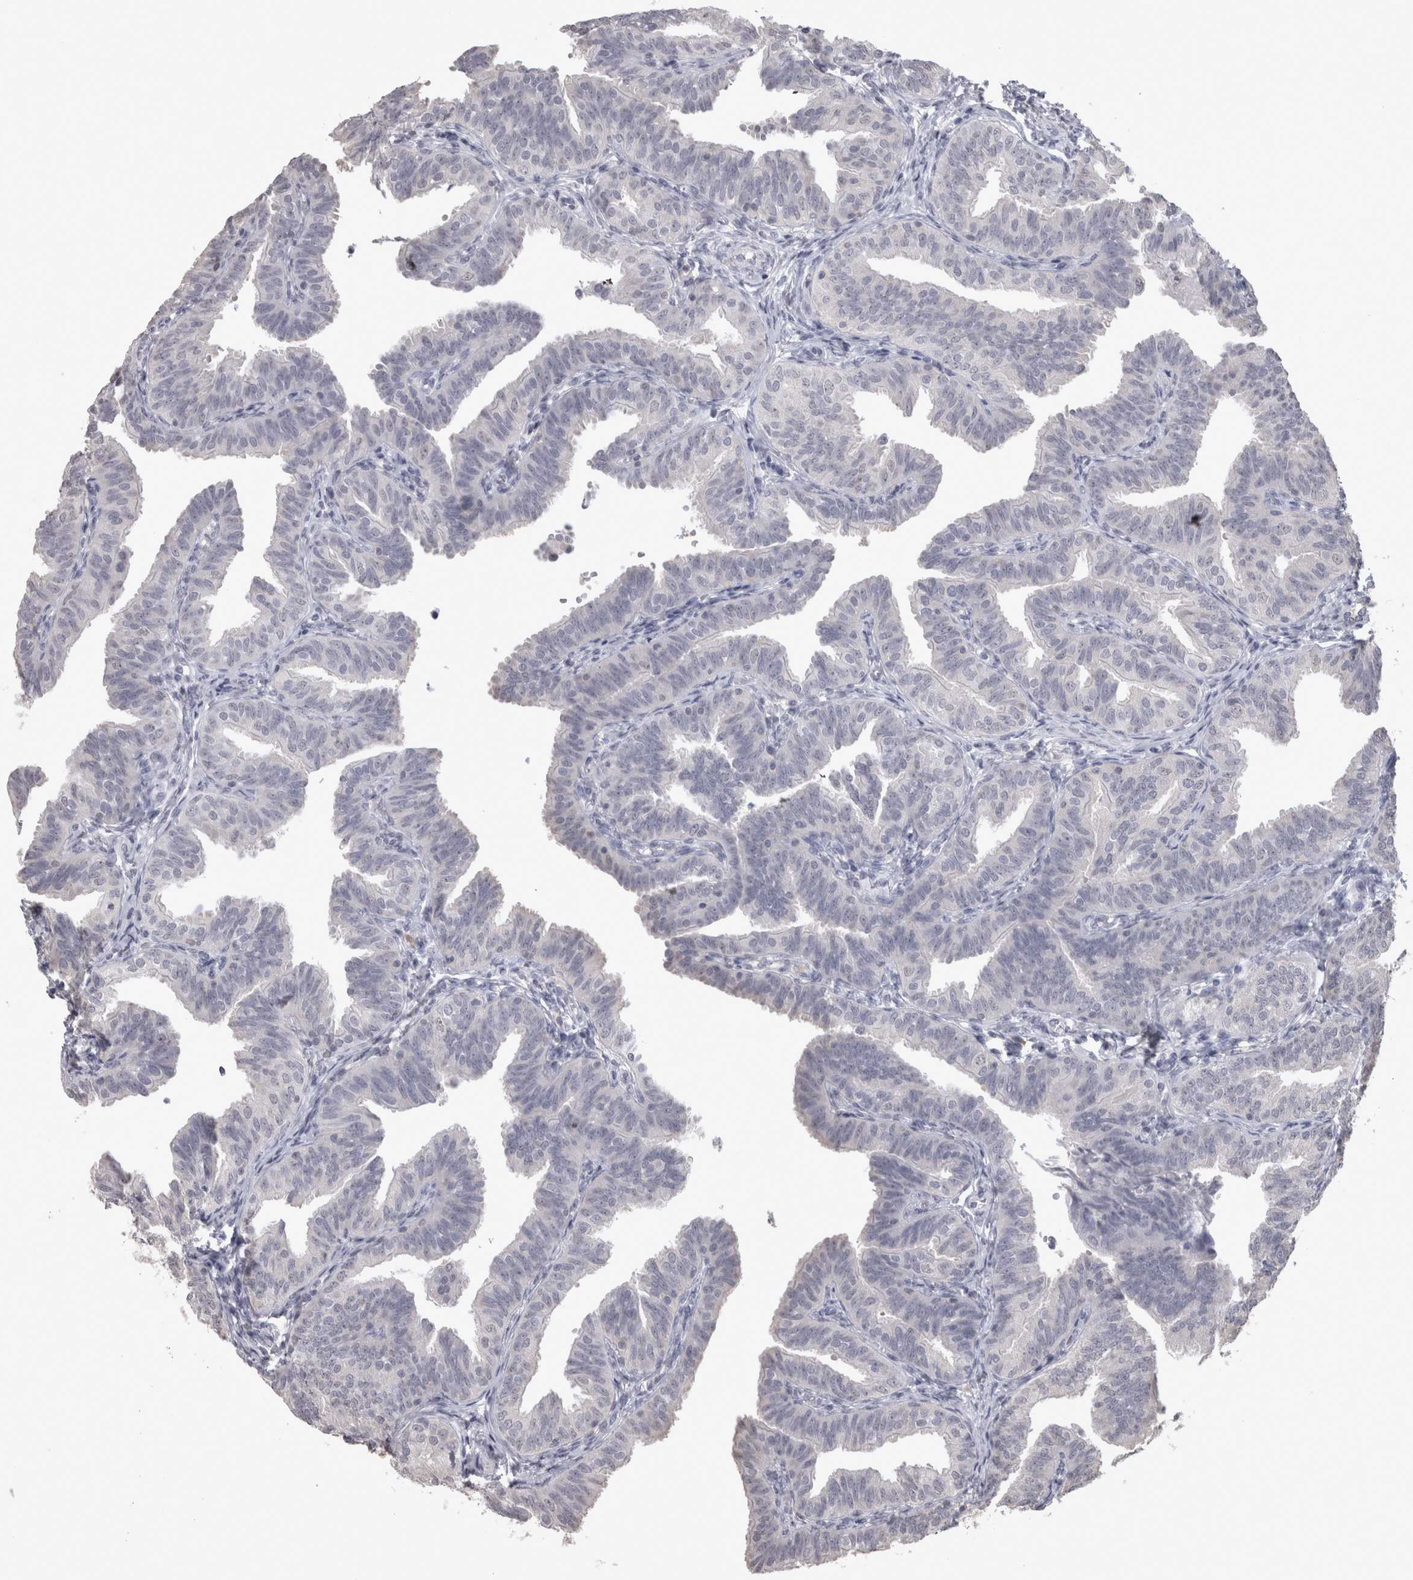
{"staining": {"intensity": "negative", "quantity": "none", "location": "none"}, "tissue": "fallopian tube", "cell_type": "Glandular cells", "image_type": "normal", "snomed": [{"axis": "morphology", "description": "Normal tissue, NOS"}, {"axis": "topography", "description": "Fallopian tube"}], "caption": "The micrograph demonstrates no staining of glandular cells in benign fallopian tube. Brightfield microscopy of immunohistochemistry stained with DAB (3,3'-diaminobenzidine) (brown) and hematoxylin (blue), captured at high magnification.", "gene": "LAX1", "patient": {"sex": "female", "age": 35}}